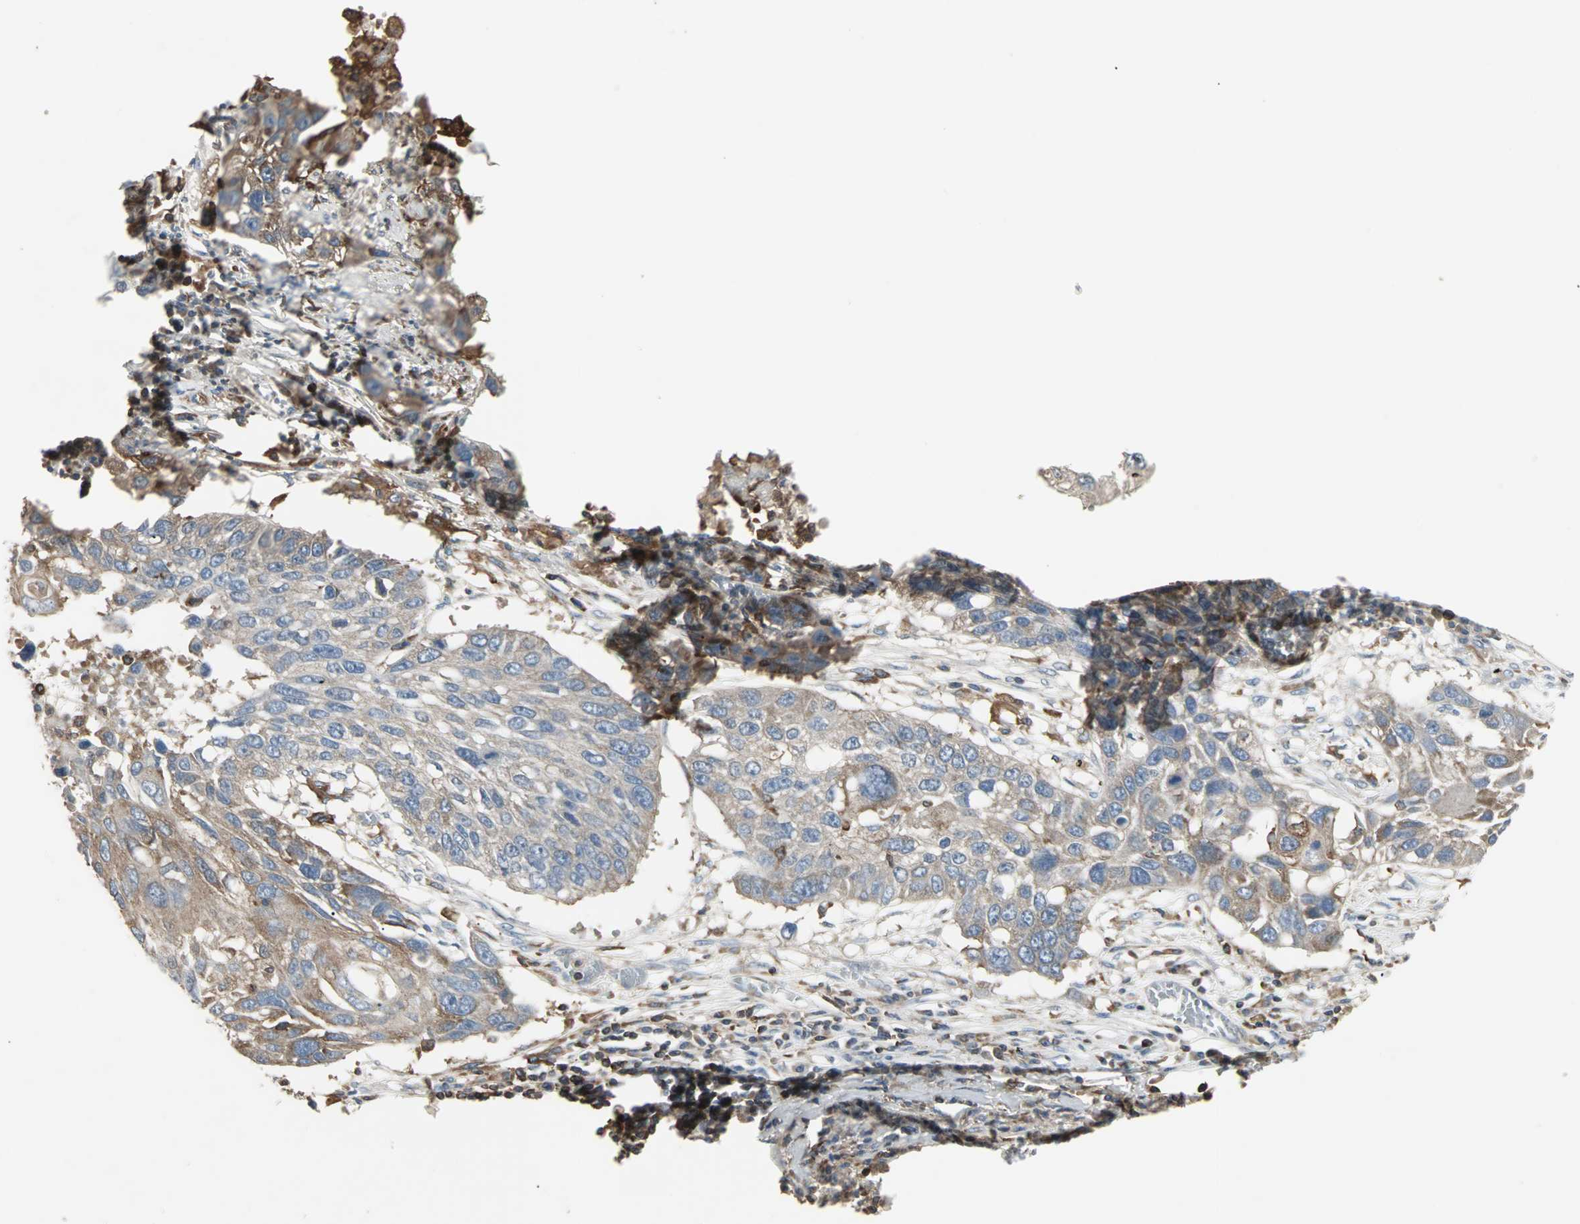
{"staining": {"intensity": "moderate", "quantity": ">75%", "location": "cytoplasmic/membranous"}, "tissue": "lung cancer", "cell_type": "Tumor cells", "image_type": "cancer", "snomed": [{"axis": "morphology", "description": "Squamous cell carcinoma, NOS"}, {"axis": "topography", "description": "Lung"}], "caption": "Lung cancer stained with immunohistochemistry displays moderate cytoplasmic/membranous expression in about >75% of tumor cells.", "gene": "LRRFIP1", "patient": {"sex": "male", "age": 71}}